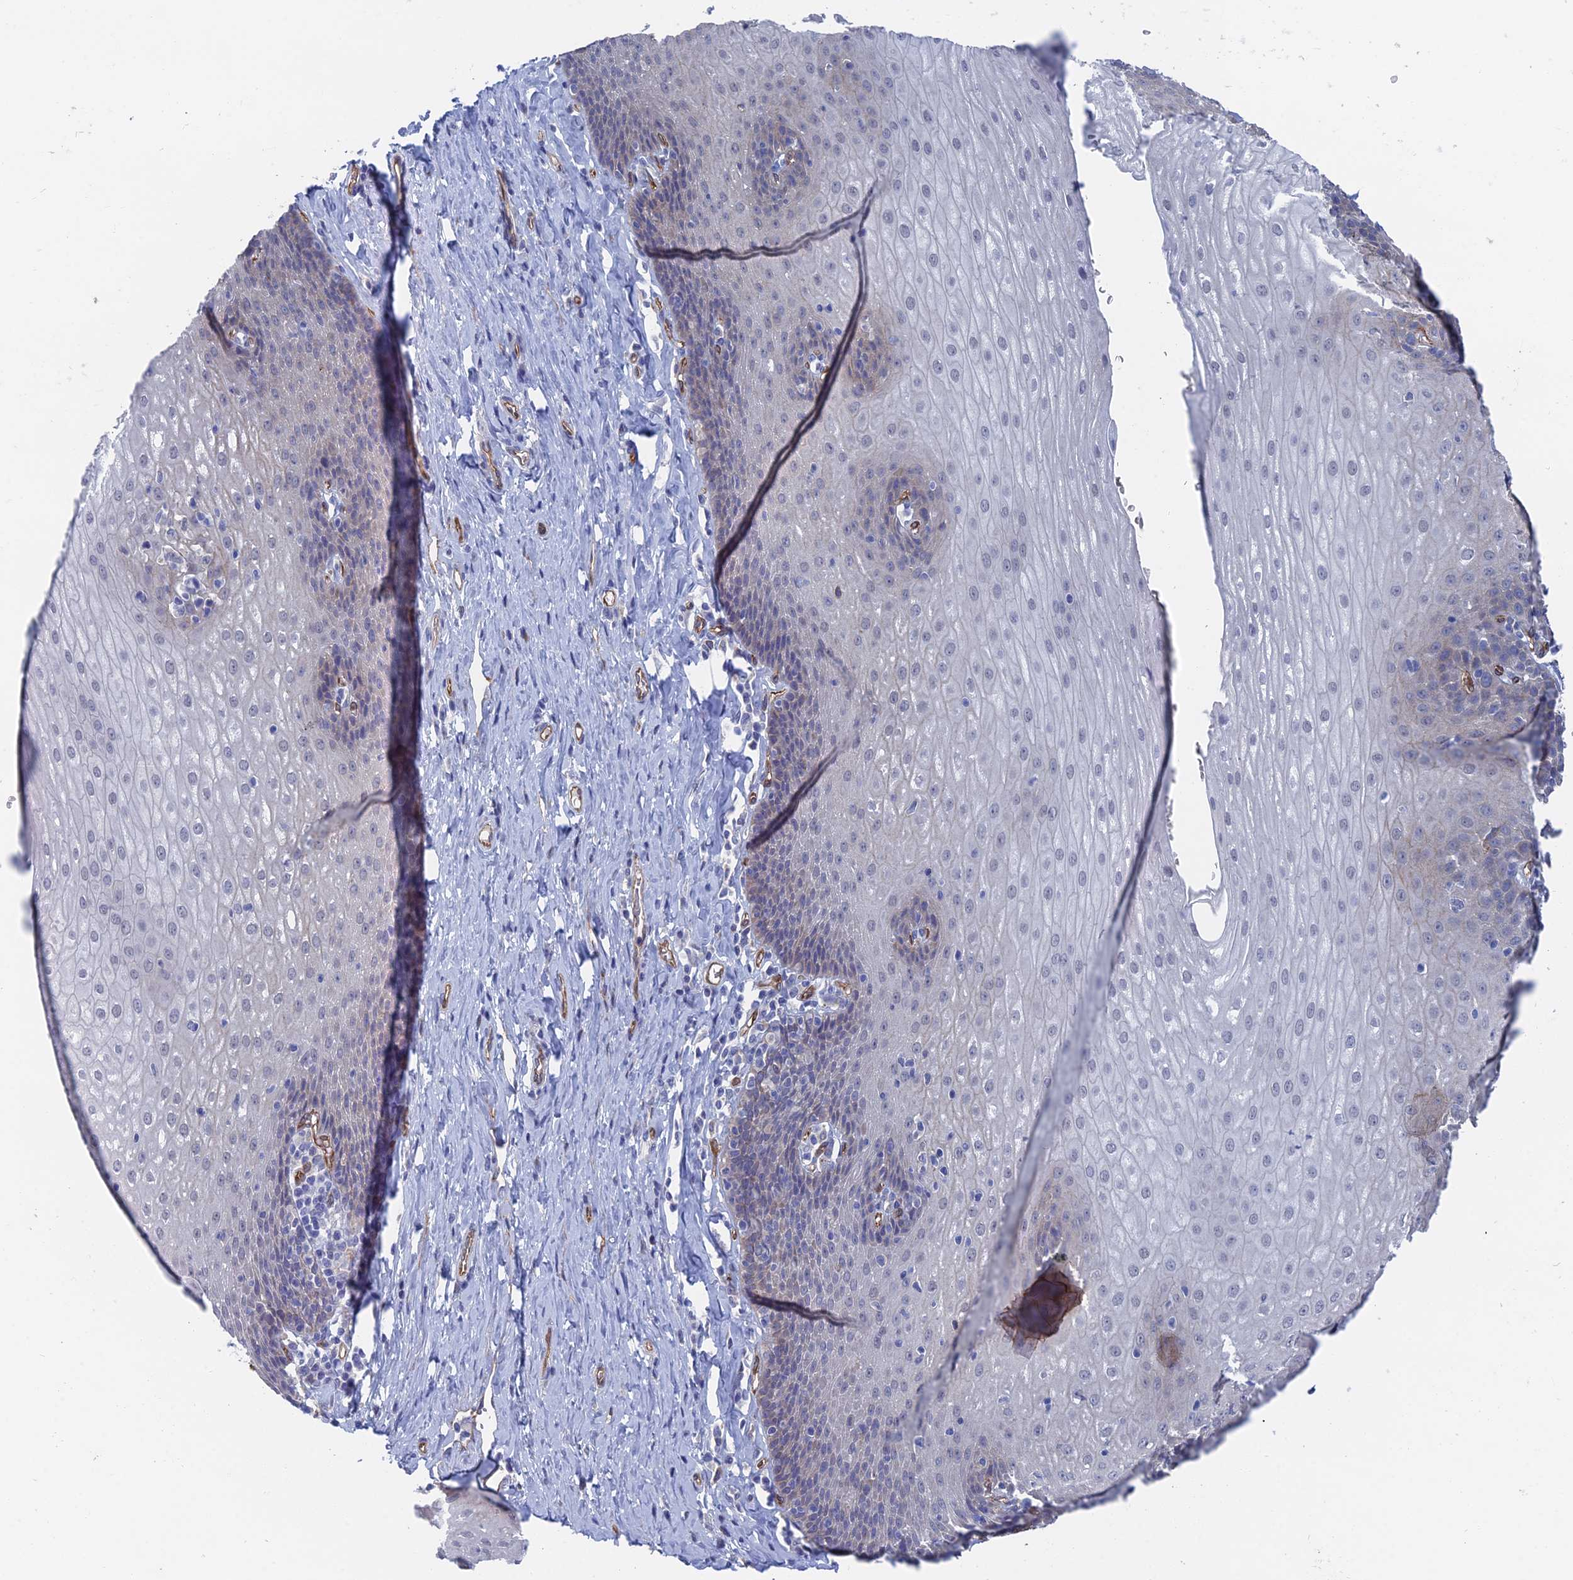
{"staining": {"intensity": "weak", "quantity": "<25%", "location": "cytoplasmic/membranous"}, "tissue": "esophagus", "cell_type": "Squamous epithelial cells", "image_type": "normal", "snomed": [{"axis": "morphology", "description": "Normal tissue, NOS"}, {"axis": "topography", "description": "Esophagus"}], "caption": "An immunohistochemistry (IHC) histopathology image of benign esophagus is shown. There is no staining in squamous epithelial cells of esophagus. Nuclei are stained in blue.", "gene": "ARAP3", "patient": {"sex": "female", "age": 61}}